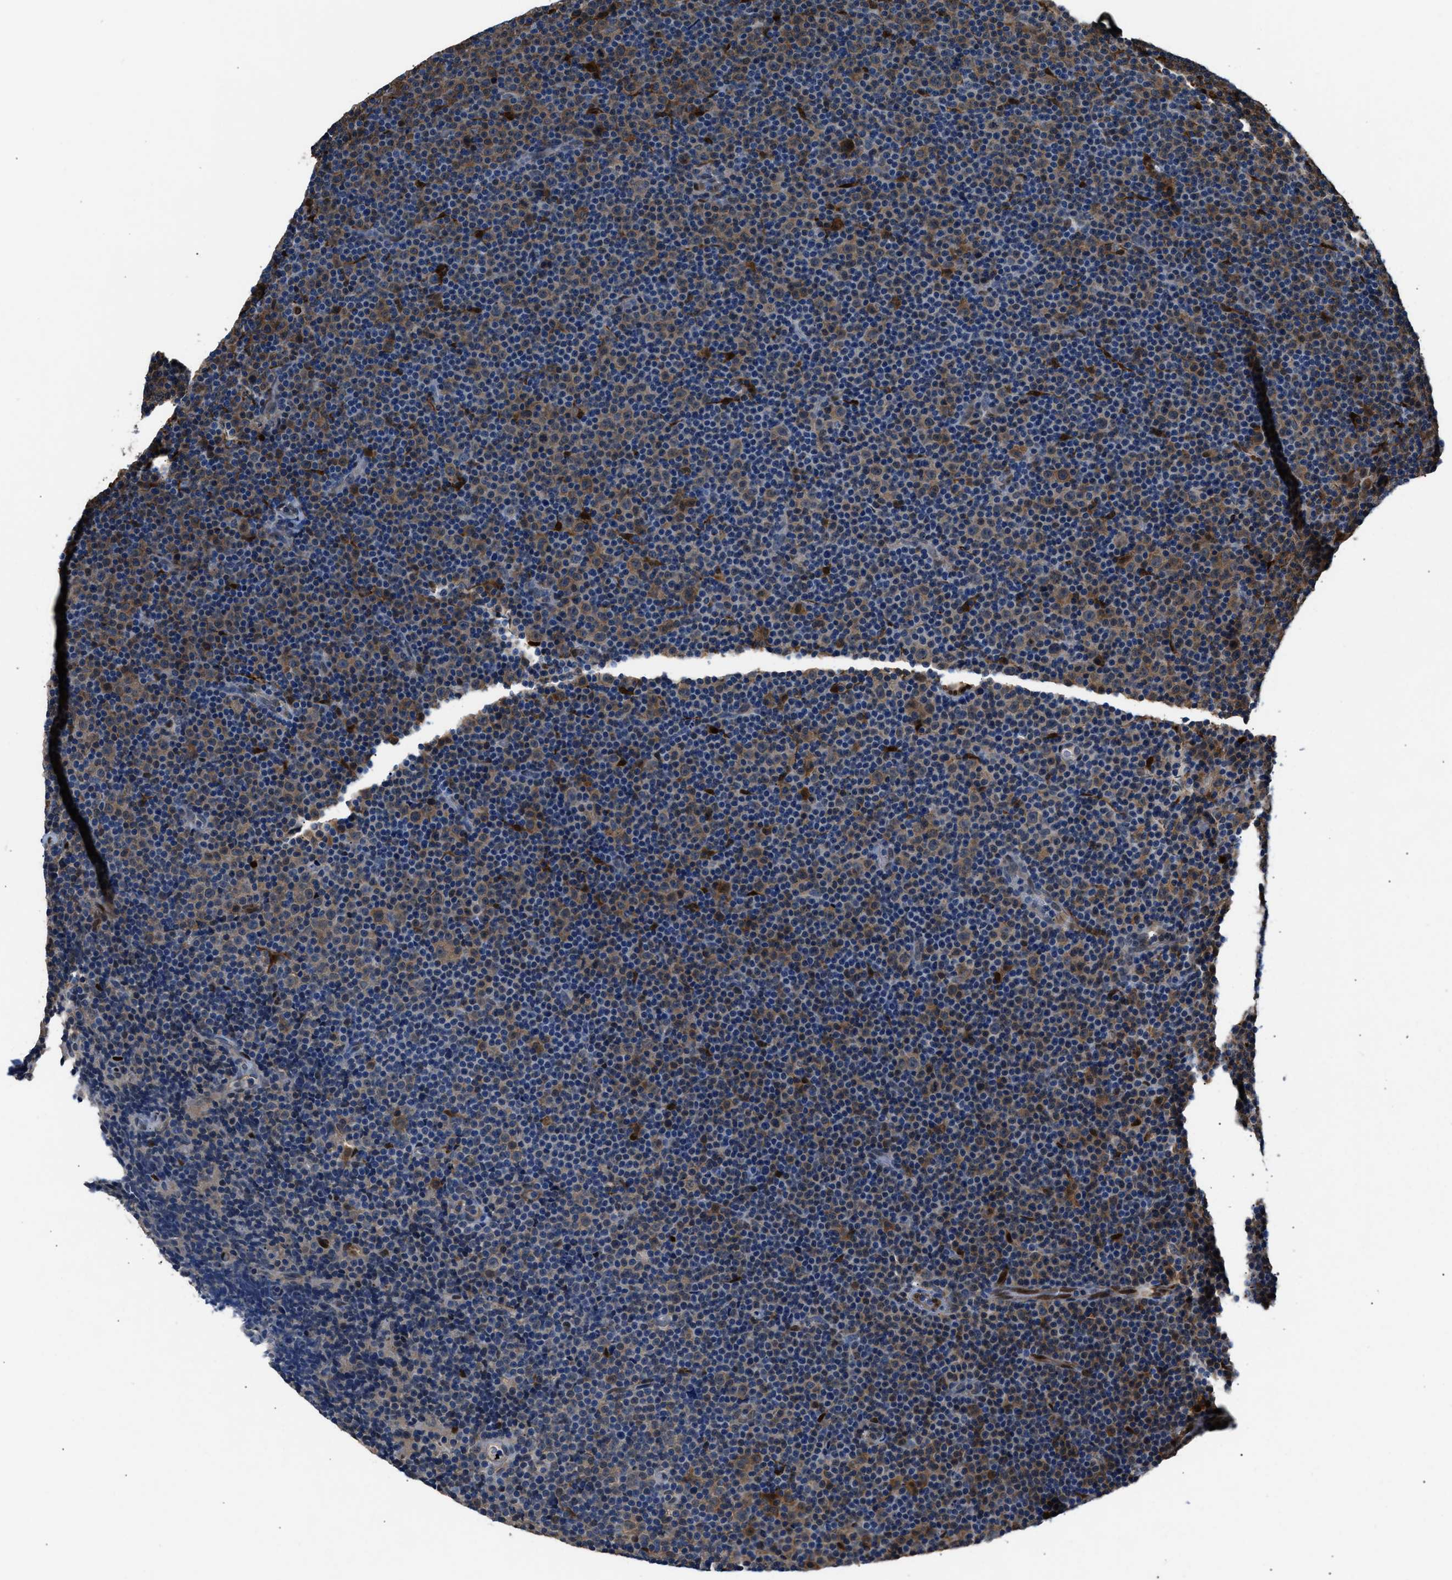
{"staining": {"intensity": "weak", "quantity": "<25%", "location": "cytoplasmic/membranous"}, "tissue": "lymphoma", "cell_type": "Tumor cells", "image_type": "cancer", "snomed": [{"axis": "morphology", "description": "Malignant lymphoma, non-Hodgkin's type, Low grade"}, {"axis": "topography", "description": "Lymph node"}], "caption": "Lymphoma was stained to show a protein in brown. There is no significant staining in tumor cells.", "gene": "PPA1", "patient": {"sex": "female", "age": 67}}